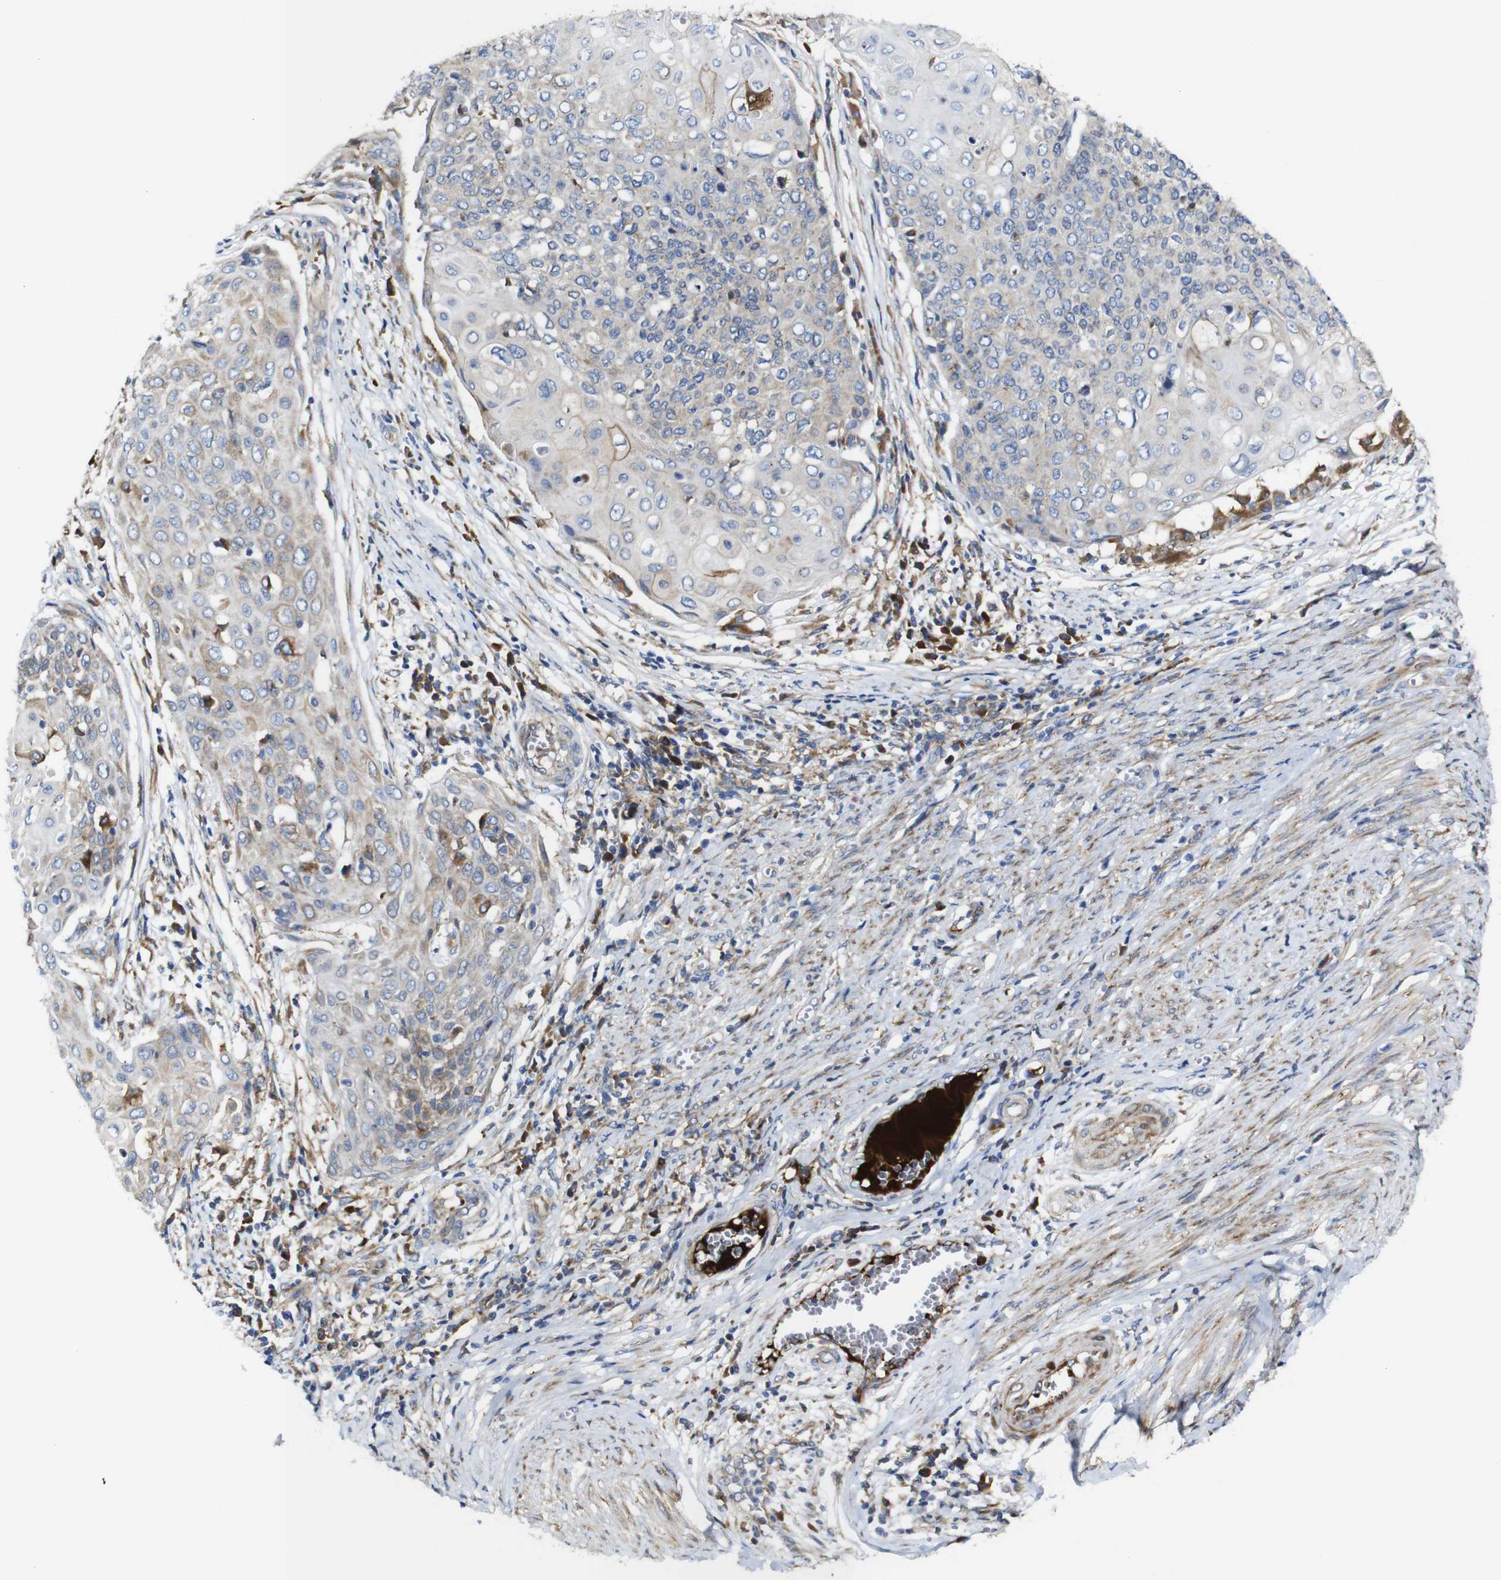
{"staining": {"intensity": "negative", "quantity": "none", "location": "none"}, "tissue": "cervical cancer", "cell_type": "Tumor cells", "image_type": "cancer", "snomed": [{"axis": "morphology", "description": "Squamous cell carcinoma, NOS"}, {"axis": "topography", "description": "Cervix"}], "caption": "Tumor cells show no significant staining in cervical squamous cell carcinoma.", "gene": "CLCC1", "patient": {"sex": "female", "age": 39}}